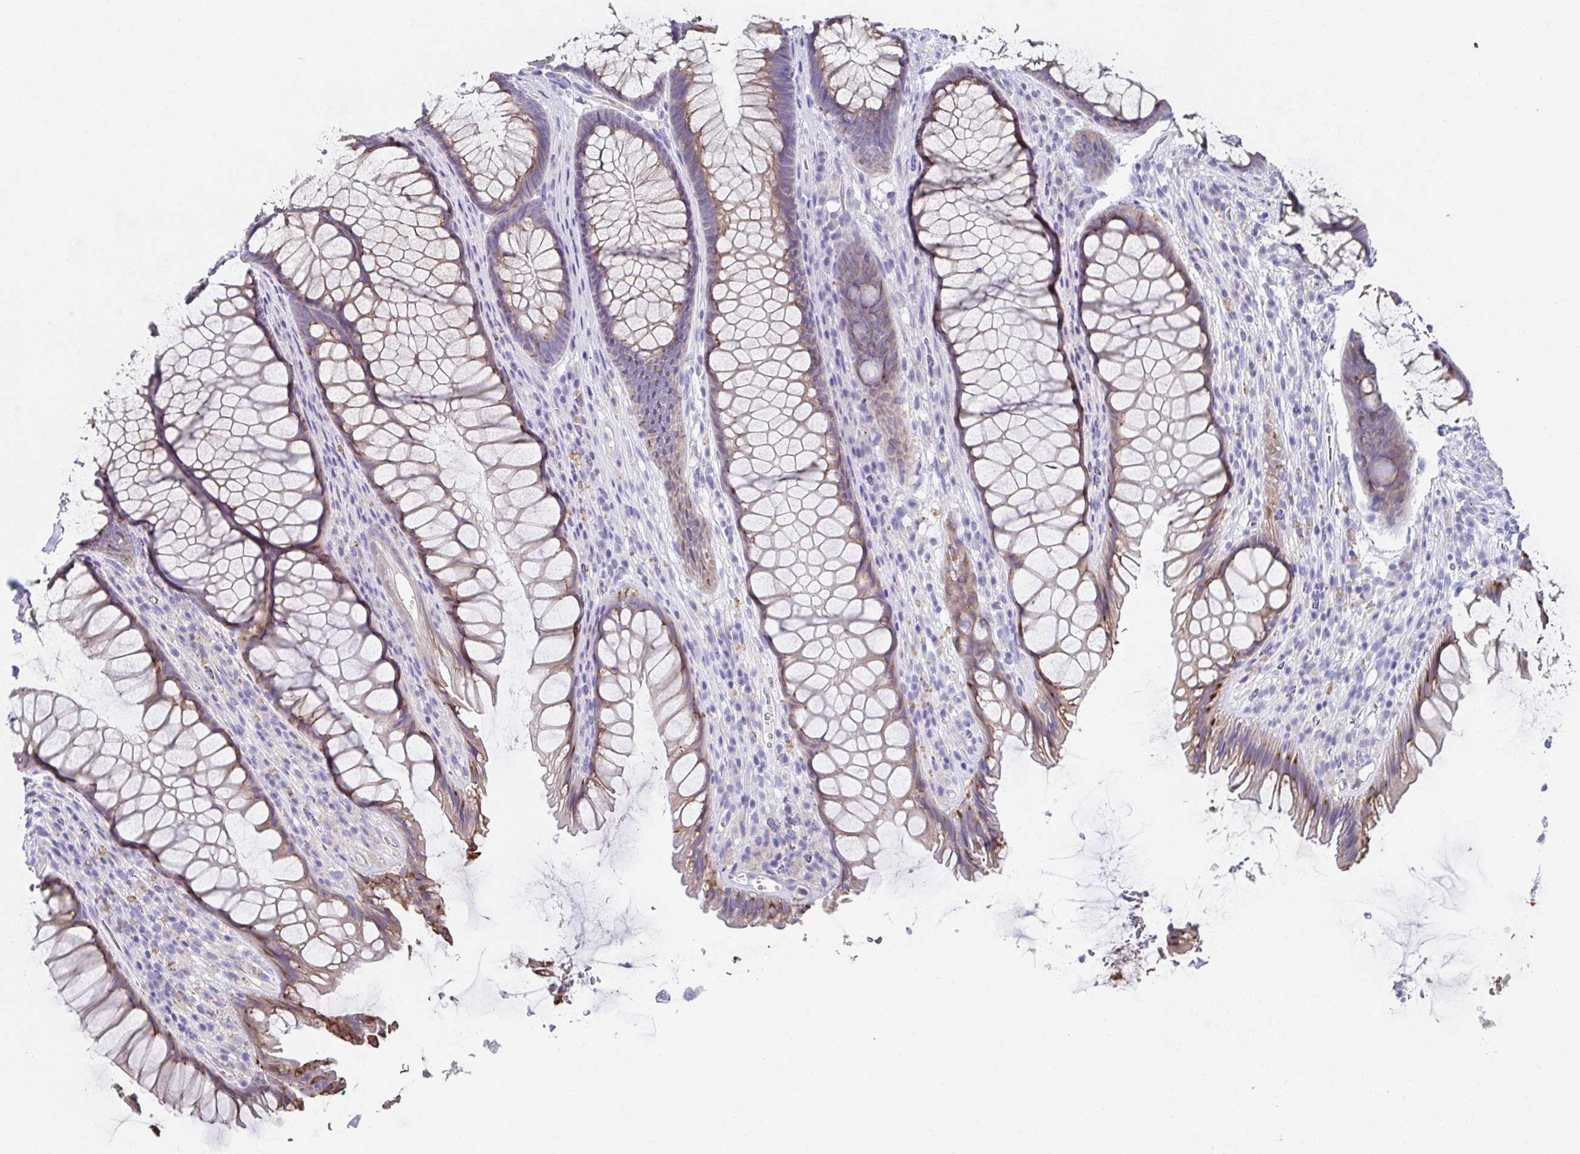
{"staining": {"intensity": "moderate", "quantity": "25%-75%", "location": "cytoplasmic/membranous"}, "tissue": "rectum", "cell_type": "Glandular cells", "image_type": "normal", "snomed": [{"axis": "morphology", "description": "Normal tissue, NOS"}, {"axis": "topography", "description": "Rectum"}], "caption": "Human rectum stained for a protein (brown) reveals moderate cytoplasmic/membranous positive positivity in about 25%-75% of glandular cells.", "gene": "SSC4D", "patient": {"sex": "male", "age": 53}}